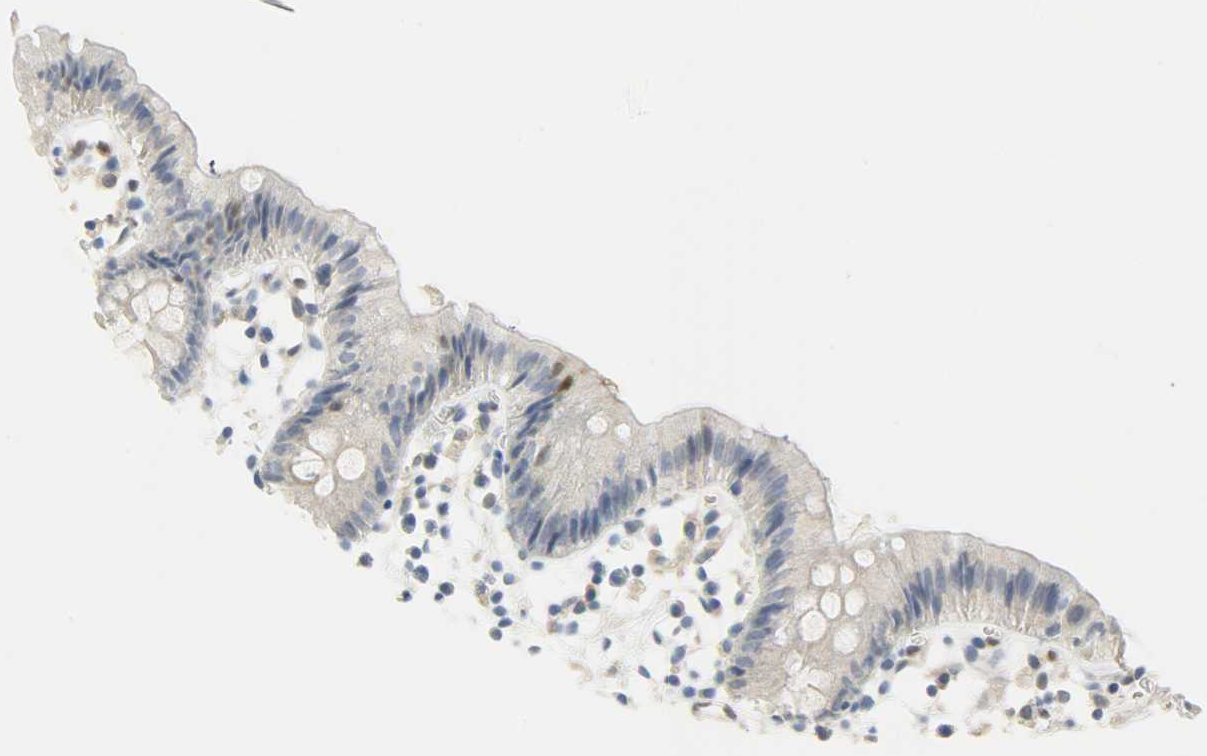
{"staining": {"intensity": "negative", "quantity": "none", "location": "none"}, "tissue": "colon", "cell_type": "Glandular cells", "image_type": "normal", "snomed": [{"axis": "morphology", "description": "Normal tissue, NOS"}, {"axis": "topography", "description": "Colon"}], "caption": "This is an immunohistochemistry photomicrograph of benign human colon. There is no positivity in glandular cells.", "gene": "FKBP1A", "patient": {"sex": "male", "age": 14}}